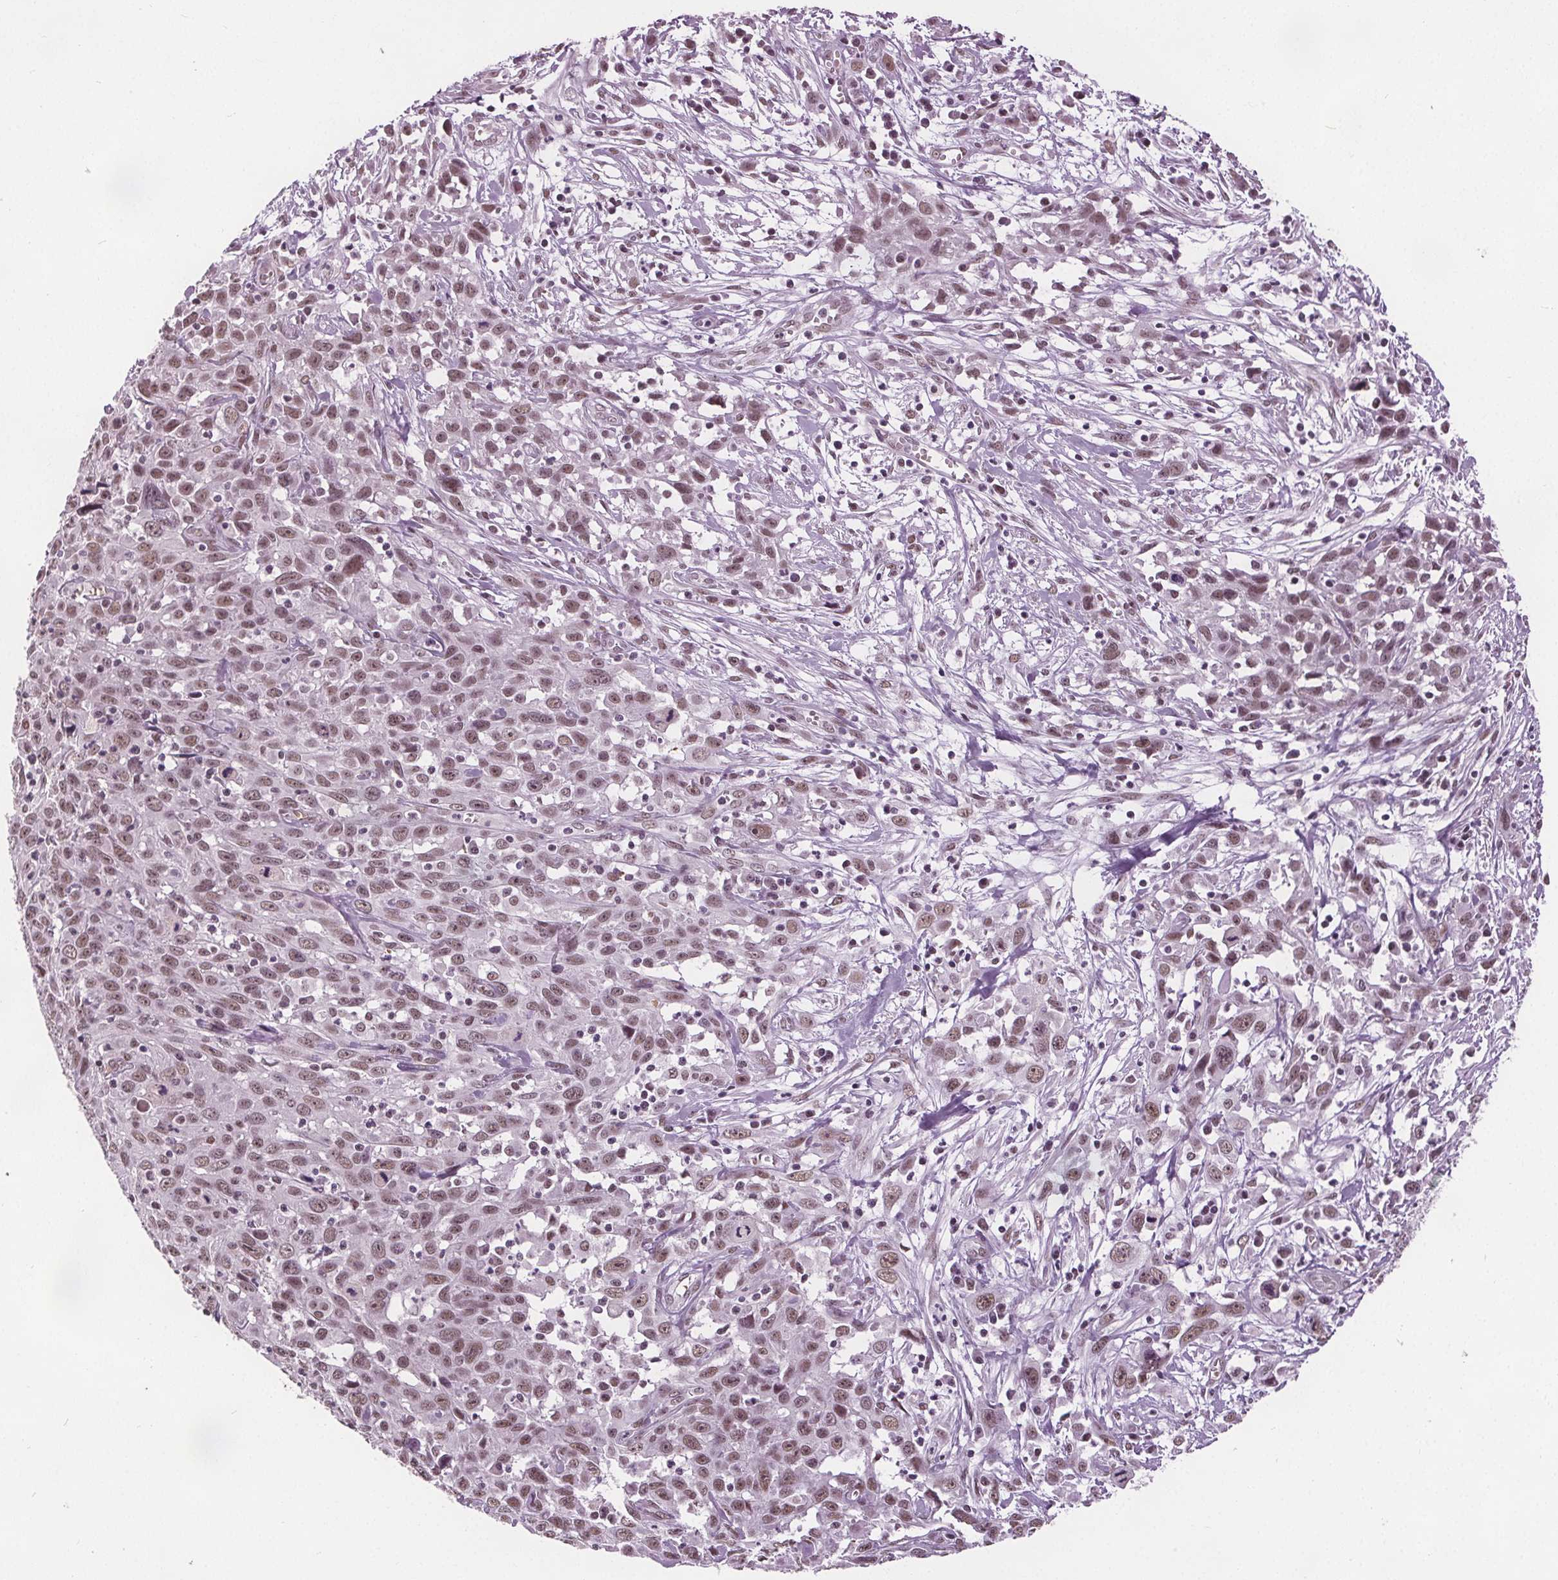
{"staining": {"intensity": "moderate", "quantity": ">75%", "location": "nuclear"}, "tissue": "cervical cancer", "cell_type": "Tumor cells", "image_type": "cancer", "snomed": [{"axis": "morphology", "description": "Squamous cell carcinoma, NOS"}, {"axis": "topography", "description": "Cervix"}], "caption": "Squamous cell carcinoma (cervical) stained for a protein (brown) reveals moderate nuclear positive positivity in approximately >75% of tumor cells.", "gene": "IWS1", "patient": {"sex": "female", "age": 38}}